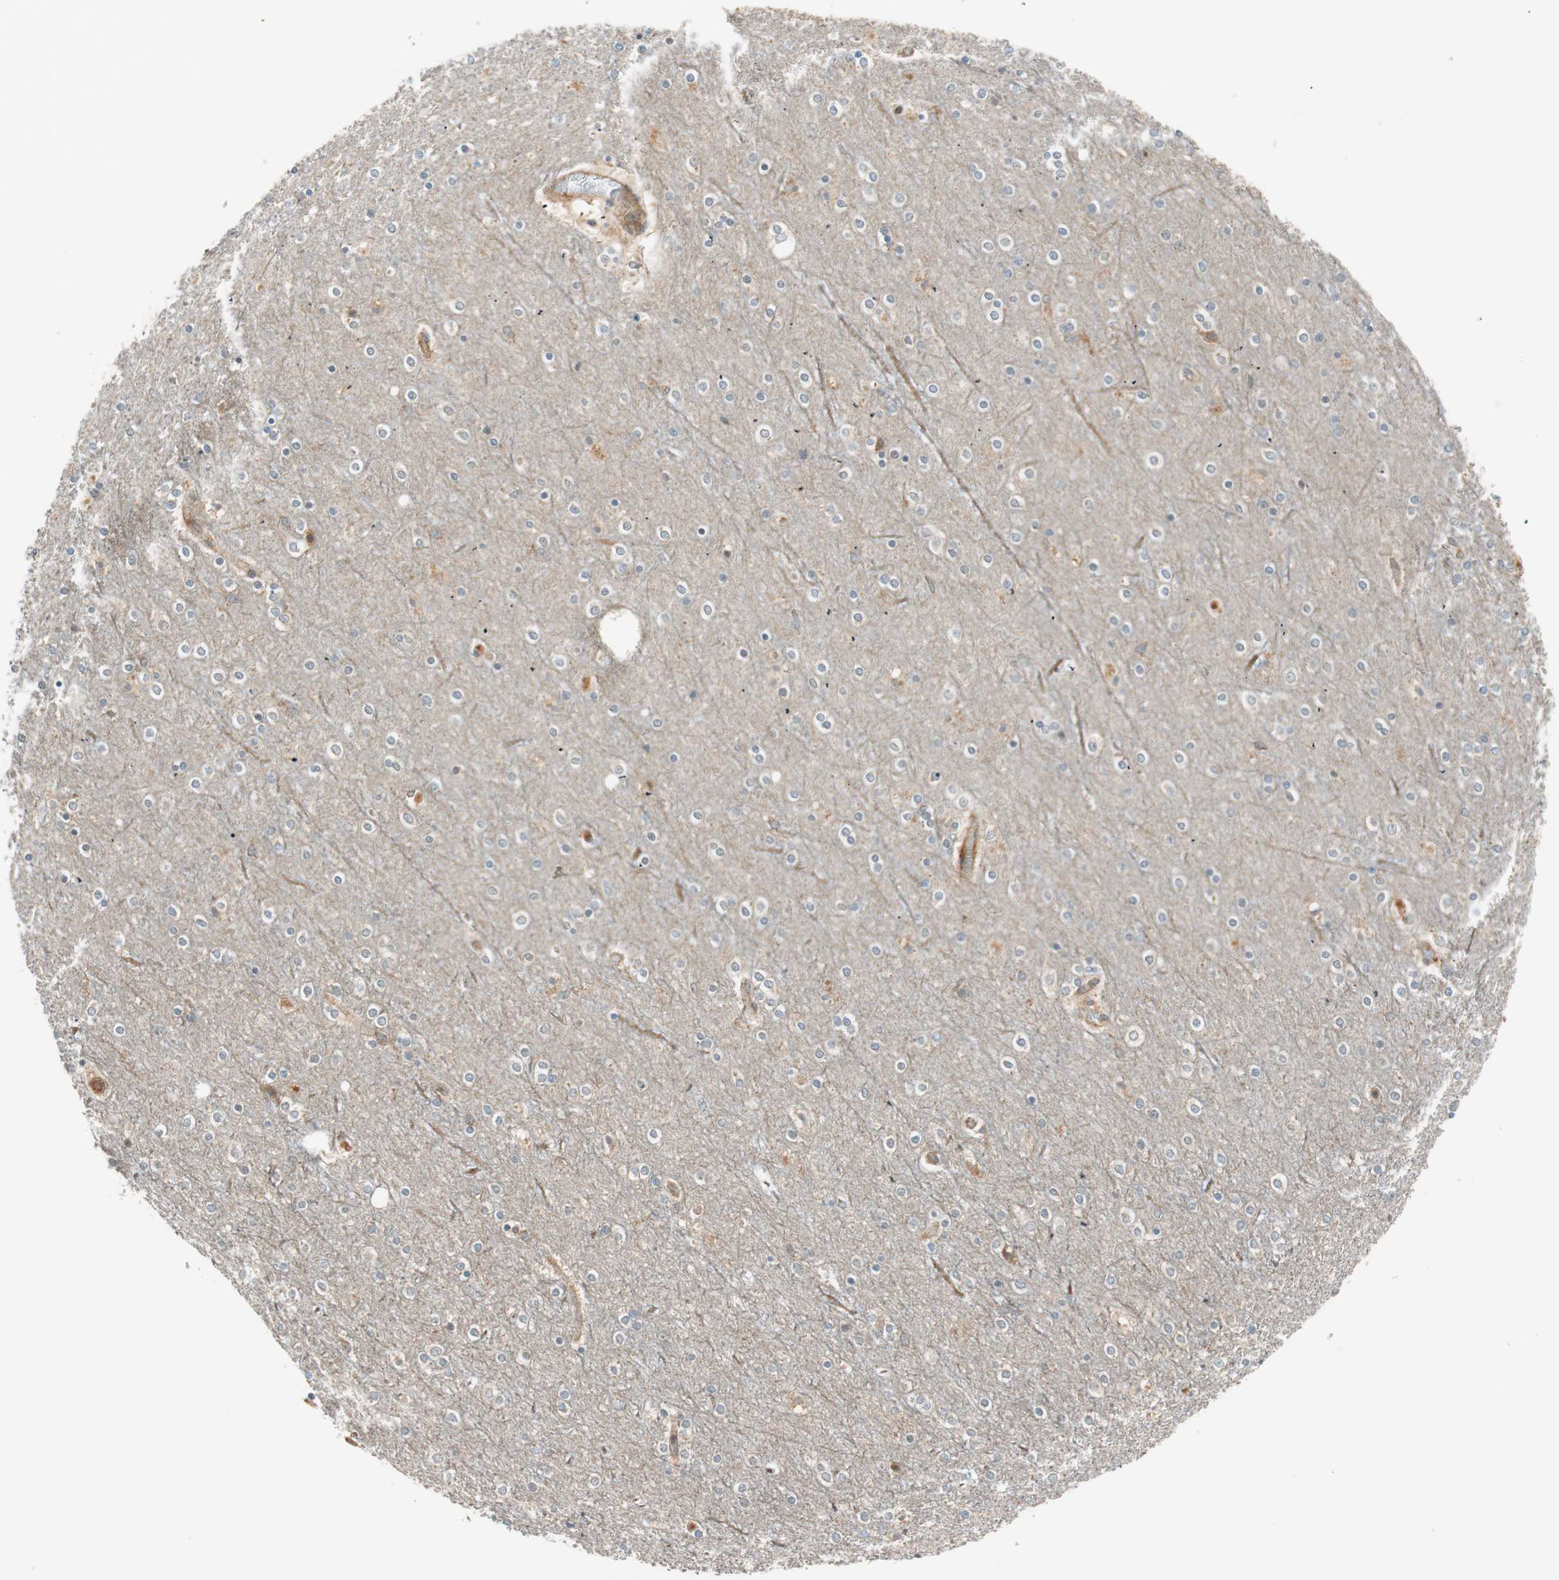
{"staining": {"intensity": "weak", "quantity": ">75%", "location": "cytoplasmic/membranous"}, "tissue": "cerebral cortex", "cell_type": "Endothelial cells", "image_type": "normal", "snomed": [{"axis": "morphology", "description": "Normal tissue, NOS"}, {"axis": "topography", "description": "Cerebral cortex"}], "caption": "DAB (3,3'-diaminobenzidine) immunohistochemical staining of unremarkable human cerebral cortex exhibits weak cytoplasmic/membranous protein staining in approximately >75% of endothelial cells. The staining was performed using DAB to visualize the protein expression in brown, while the nuclei were stained in blue with hematoxylin (Magnification: 20x).", "gene": "ABI1", "patient": {"sex": "female", "age": 54}}